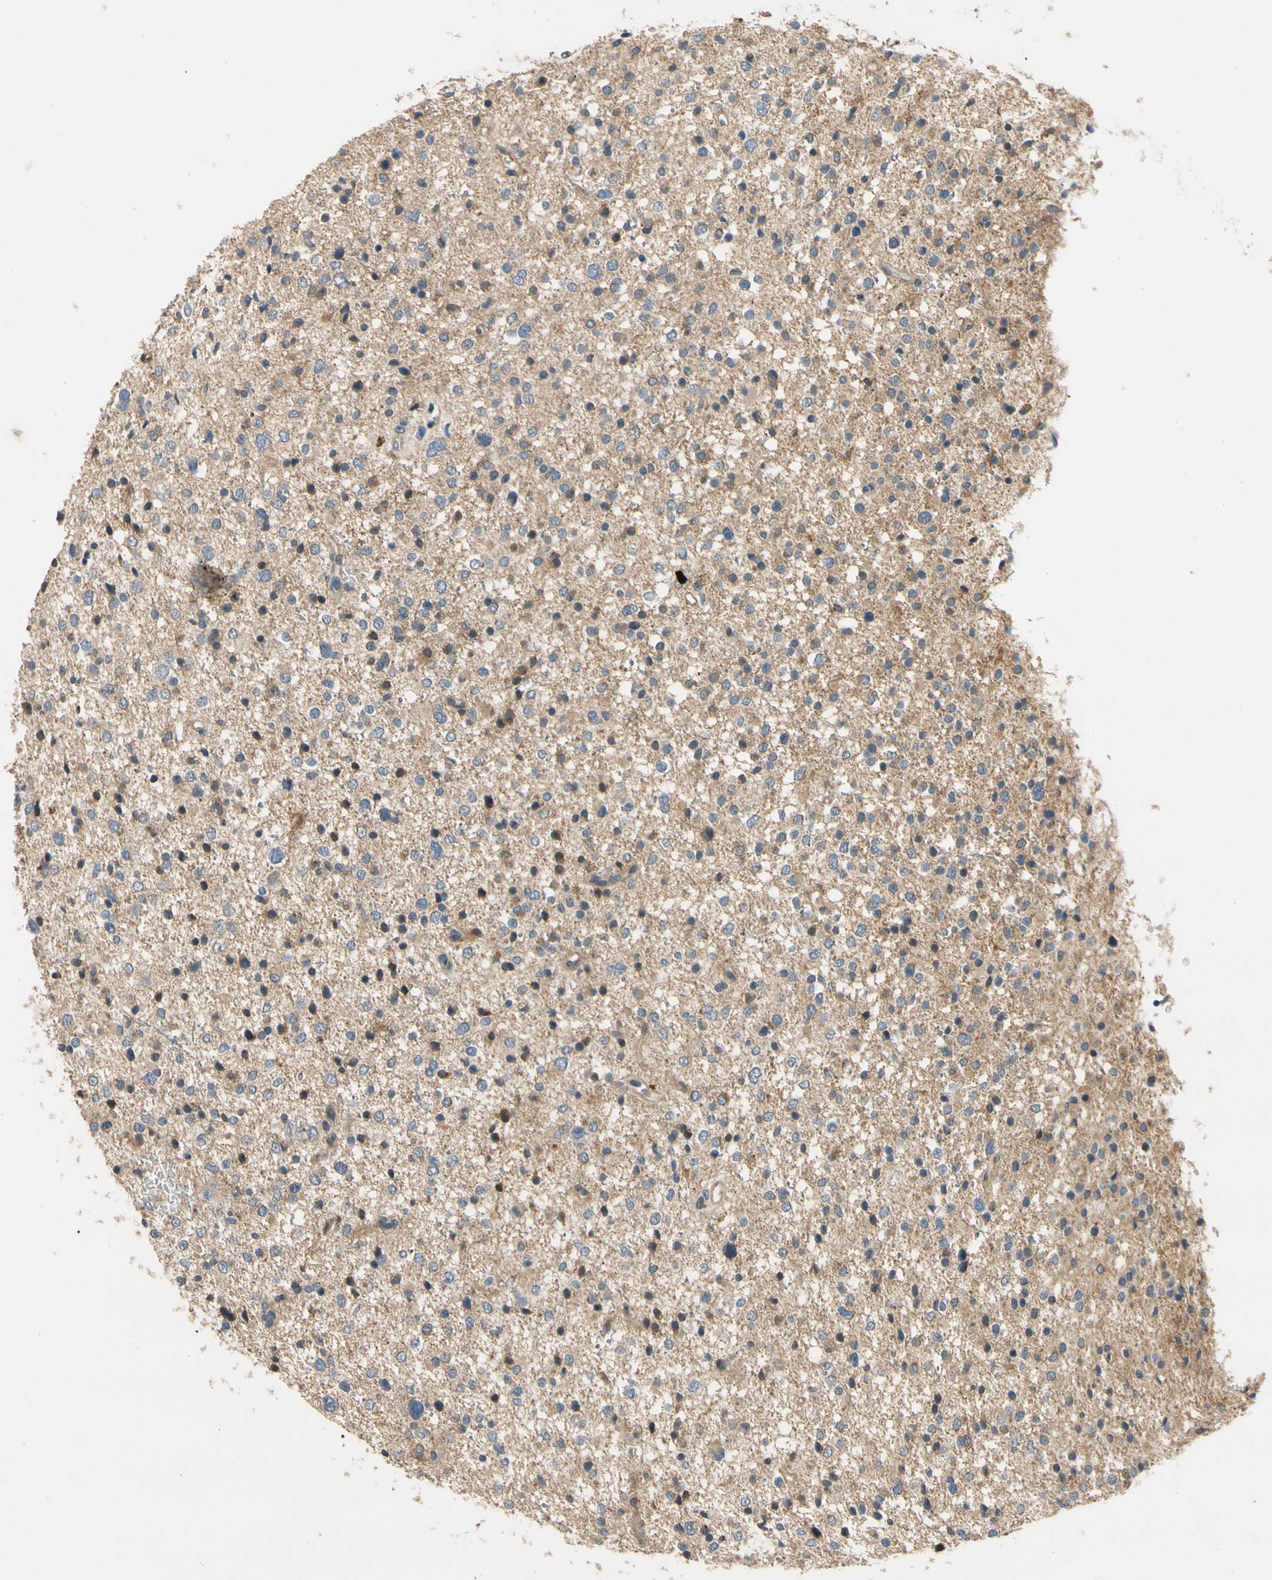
{"staining": {"intensity": "negative", "quantity": "none", "location": "none"}, "tissue": "glioma", "cell_type": "Tumor cells", "image_type": "cancer", "snomed": [{"axis": "morphology", "description": "Glioma, malignant, Low grade"}, {"axis": "topography", "description": "Brain"}], "caption": "Immunohistochemistry (IHC) of human glioma demonstrates no staining in tumor cells.", "gene": "ALKBH3", "patient": {"sex": "female", "age": 37}}